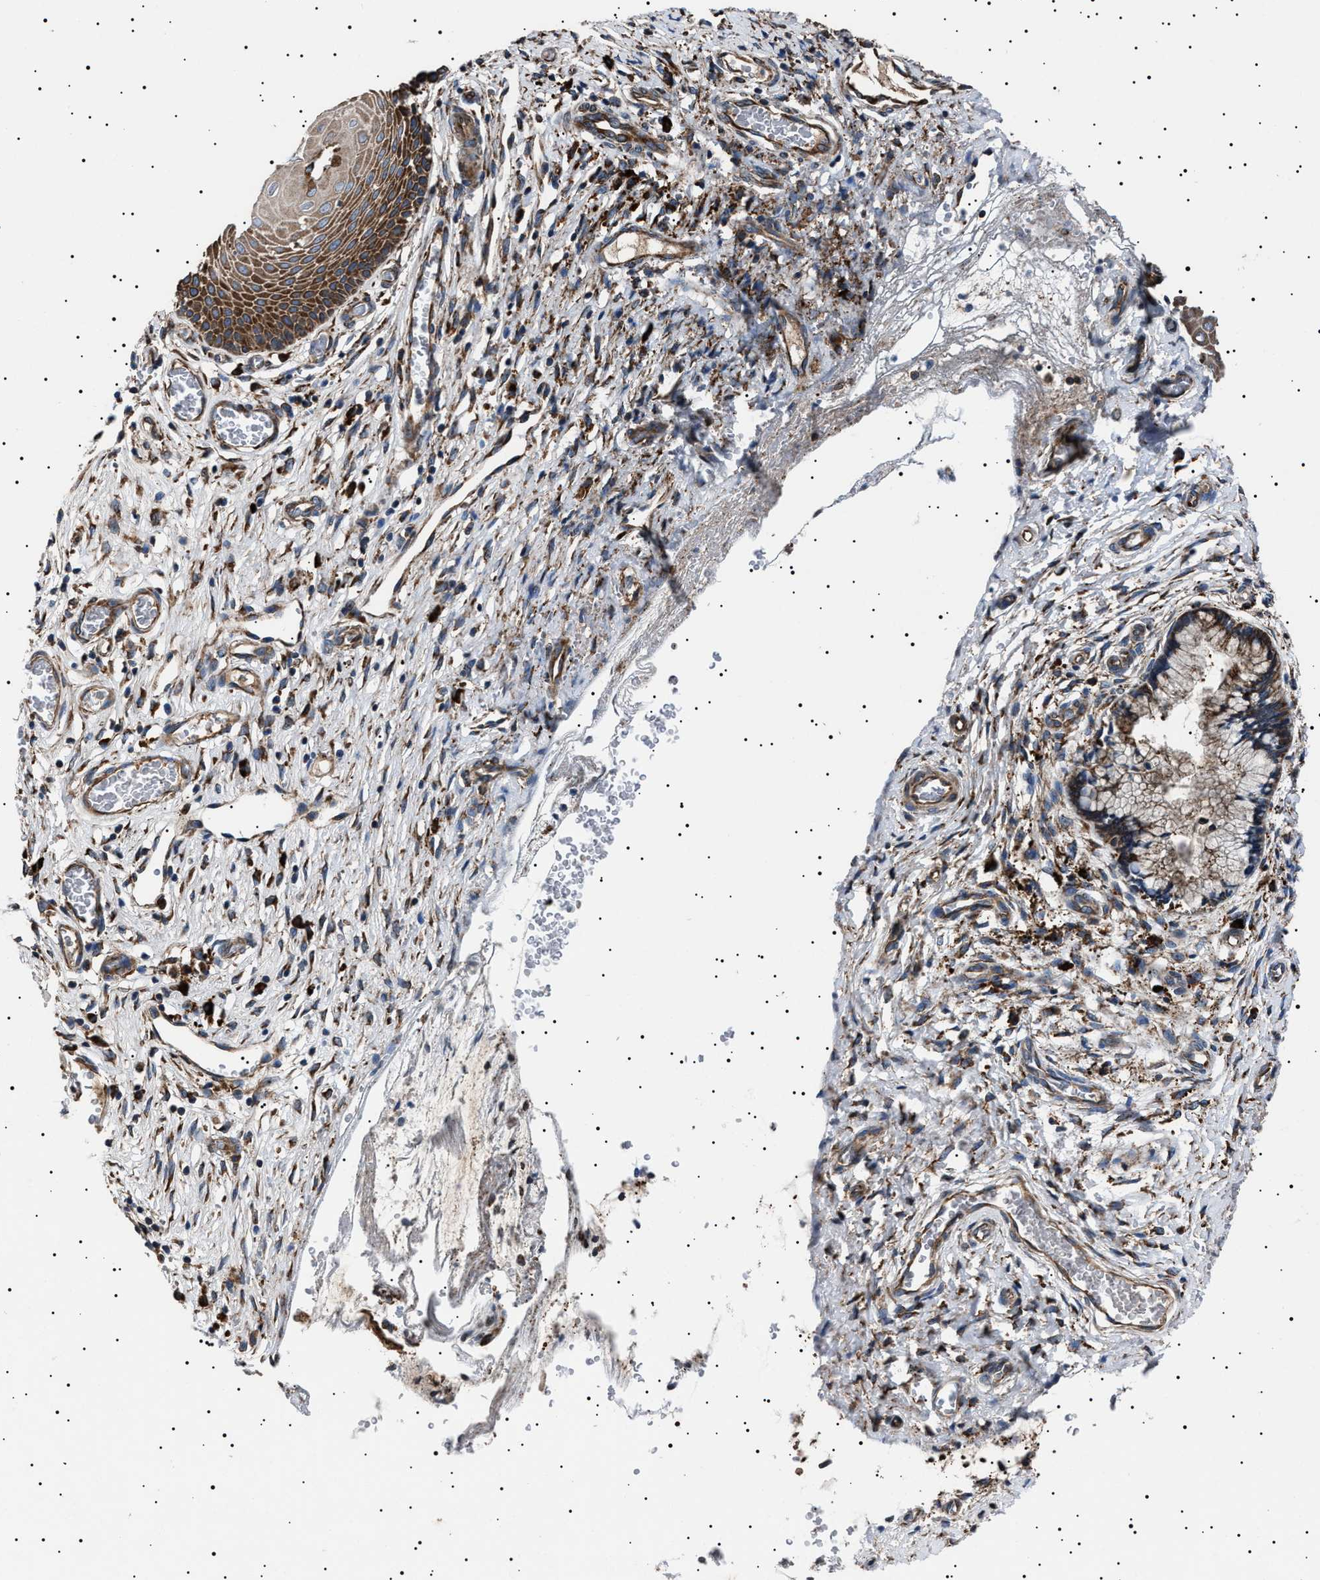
{"staining": {"intensity": "moderate", "quantity": ">75%", "location": "cytoplasmic/membranous"}, "tissue": "cervix", "cell_type": "Glandular cells", "image_type": "normal", "snomed": [{"axis": "morphology", "description": "Normal tissue, NOS"}, {"axis": "topography", "description": "Cervix"}], "caption": "Cervix stained with a brown dye exhibits moderate cytoplasmic/membranous positive expression in about >75% of glandular cells.", "gene": "TOP1MT", "patient": {"sex": "female", "age": 55}}